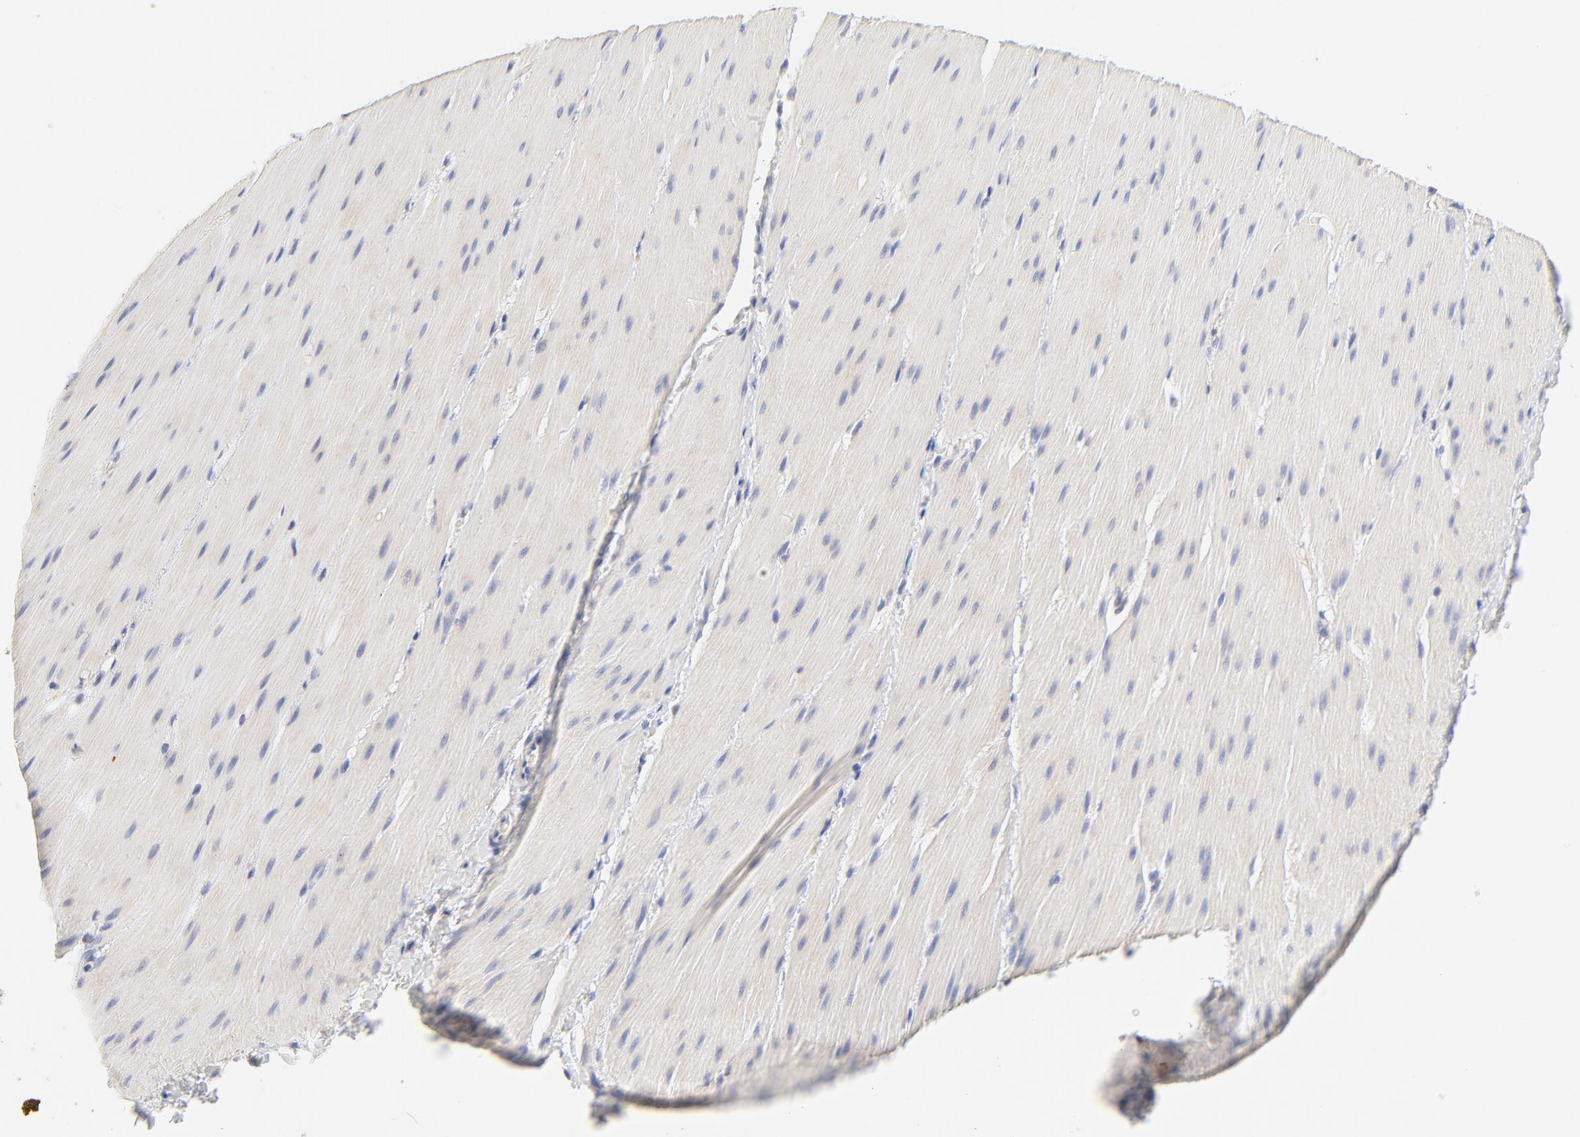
{"staining": {"intensity": "negative", "quantity": "none", "location": "none"}, "tissue": "smooth muscle", "cell_type": "Smooth muscle cells", "image_type": "normal", "snomed": [{"axis": "morphology", "description": "Normal tissue, NOS"}, {"axis": "topography", "description": "Smooth muscle"}, {"axis": "topography", "description": "Colon"}], "caption": "This image is of benign smooth muscle stained with immunohistochemistry to label a protein in brown with the nuclei are counter-stained blue. There is no positivity in smooth muscle cells.", "gene": "MTERF2", "patient": {"sex": "male", "age": 67}}